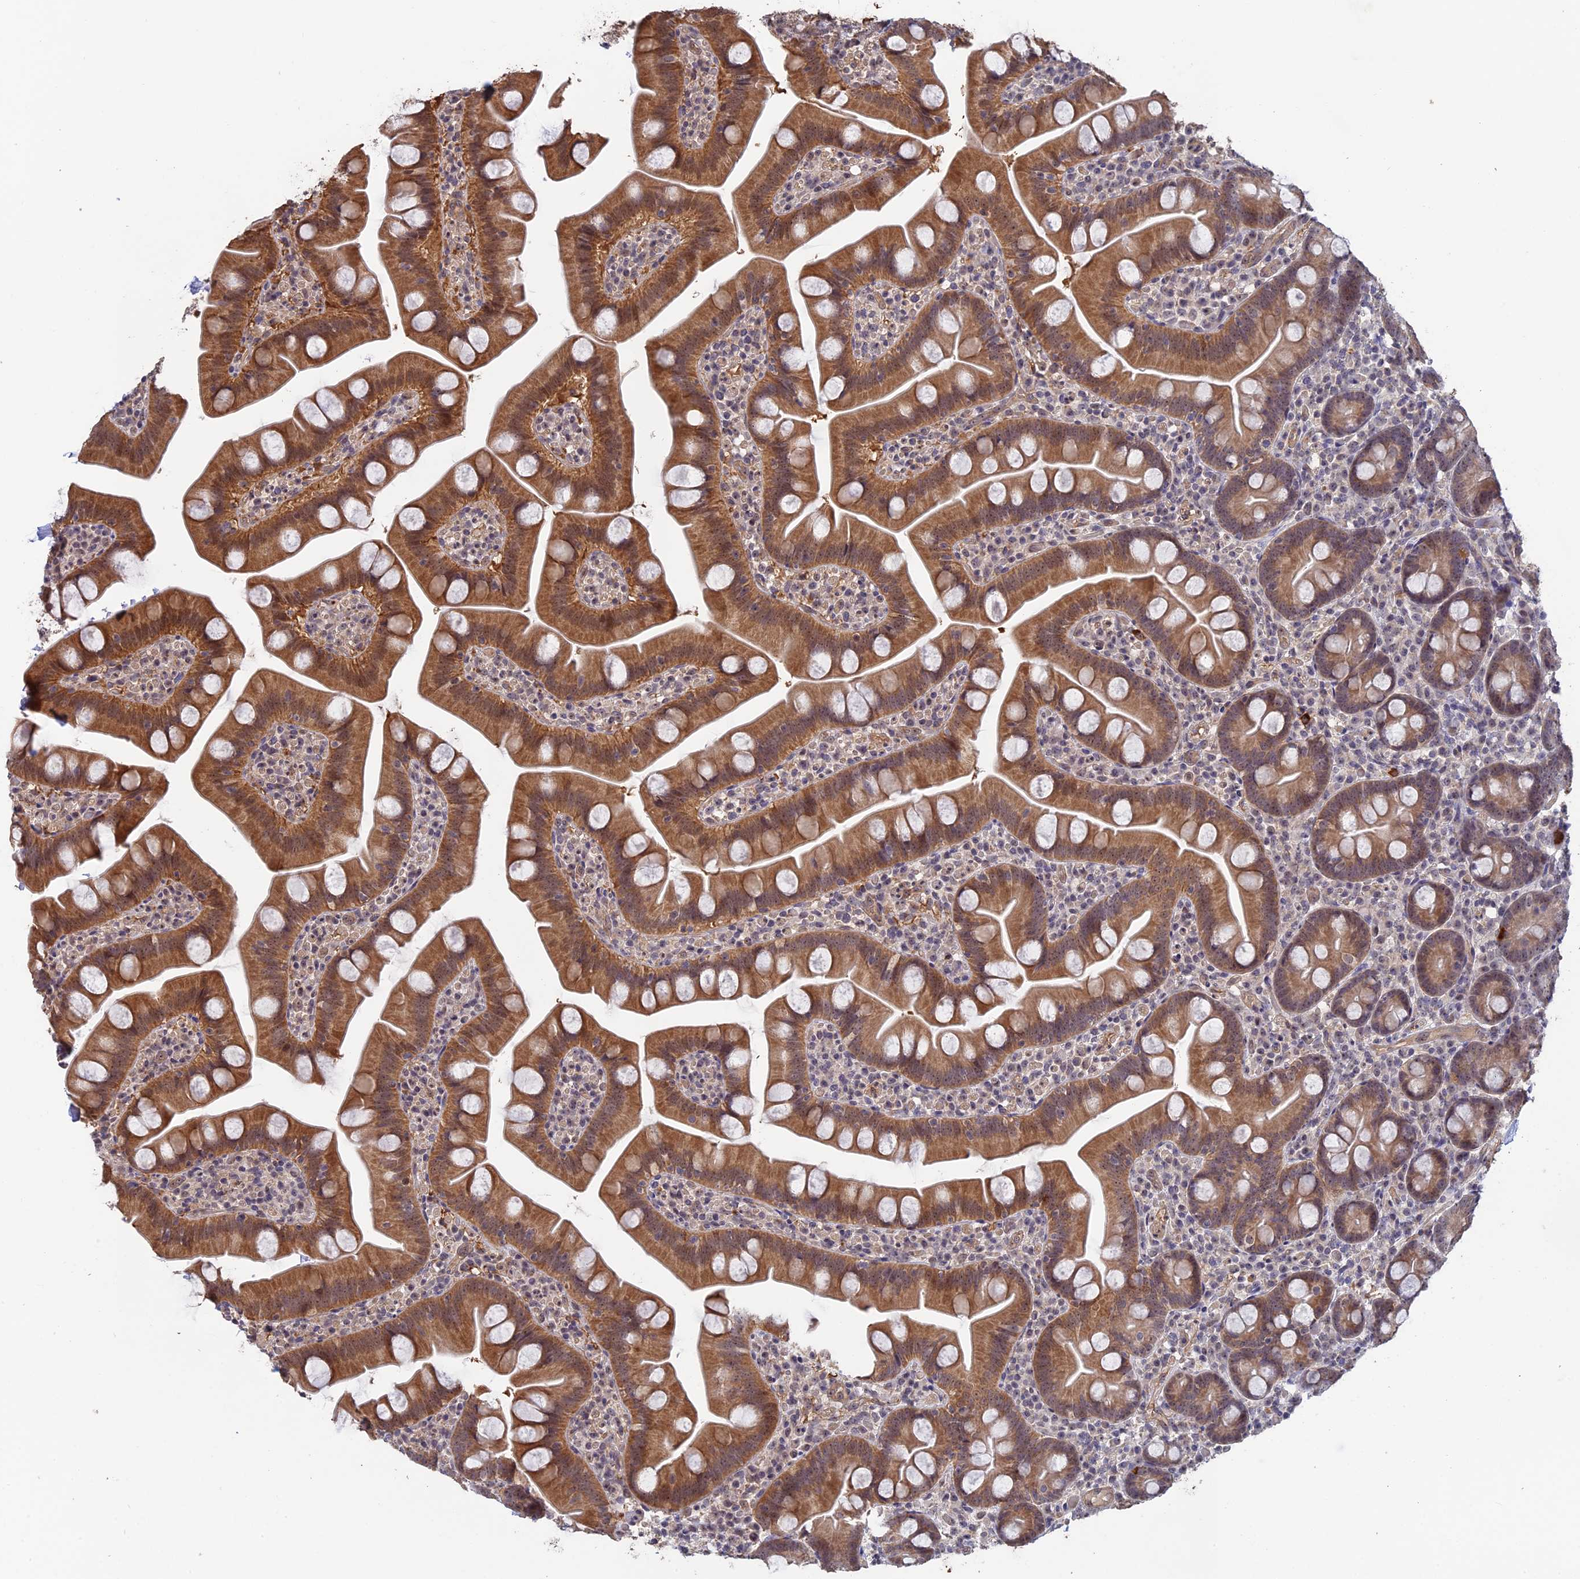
{"staining": {"intensity": "moderate", "quantity": ">75%", "location": "cytoplasmic/membranous,nuclear"}, "tissue": "small intestine", "cell_type": "Glandular cells", "image_type": "normal", "snomed": [{"axis": "morphology", "description": "Normal tissue, NOS"}, {"axis": "topography", "description": "Small intestine"}], "caption": "Brown immunohistochemical staining in benign human small intestine demonstrates moderate cytoplasmic/membranous,nuclear expression in approximately >75% of glandular cells. Immunohistochemistry stains the protein in brown and the nuclei are stained blue.", "gene": "FAM98C", "patient": {"sex": "female", "age": 68}}